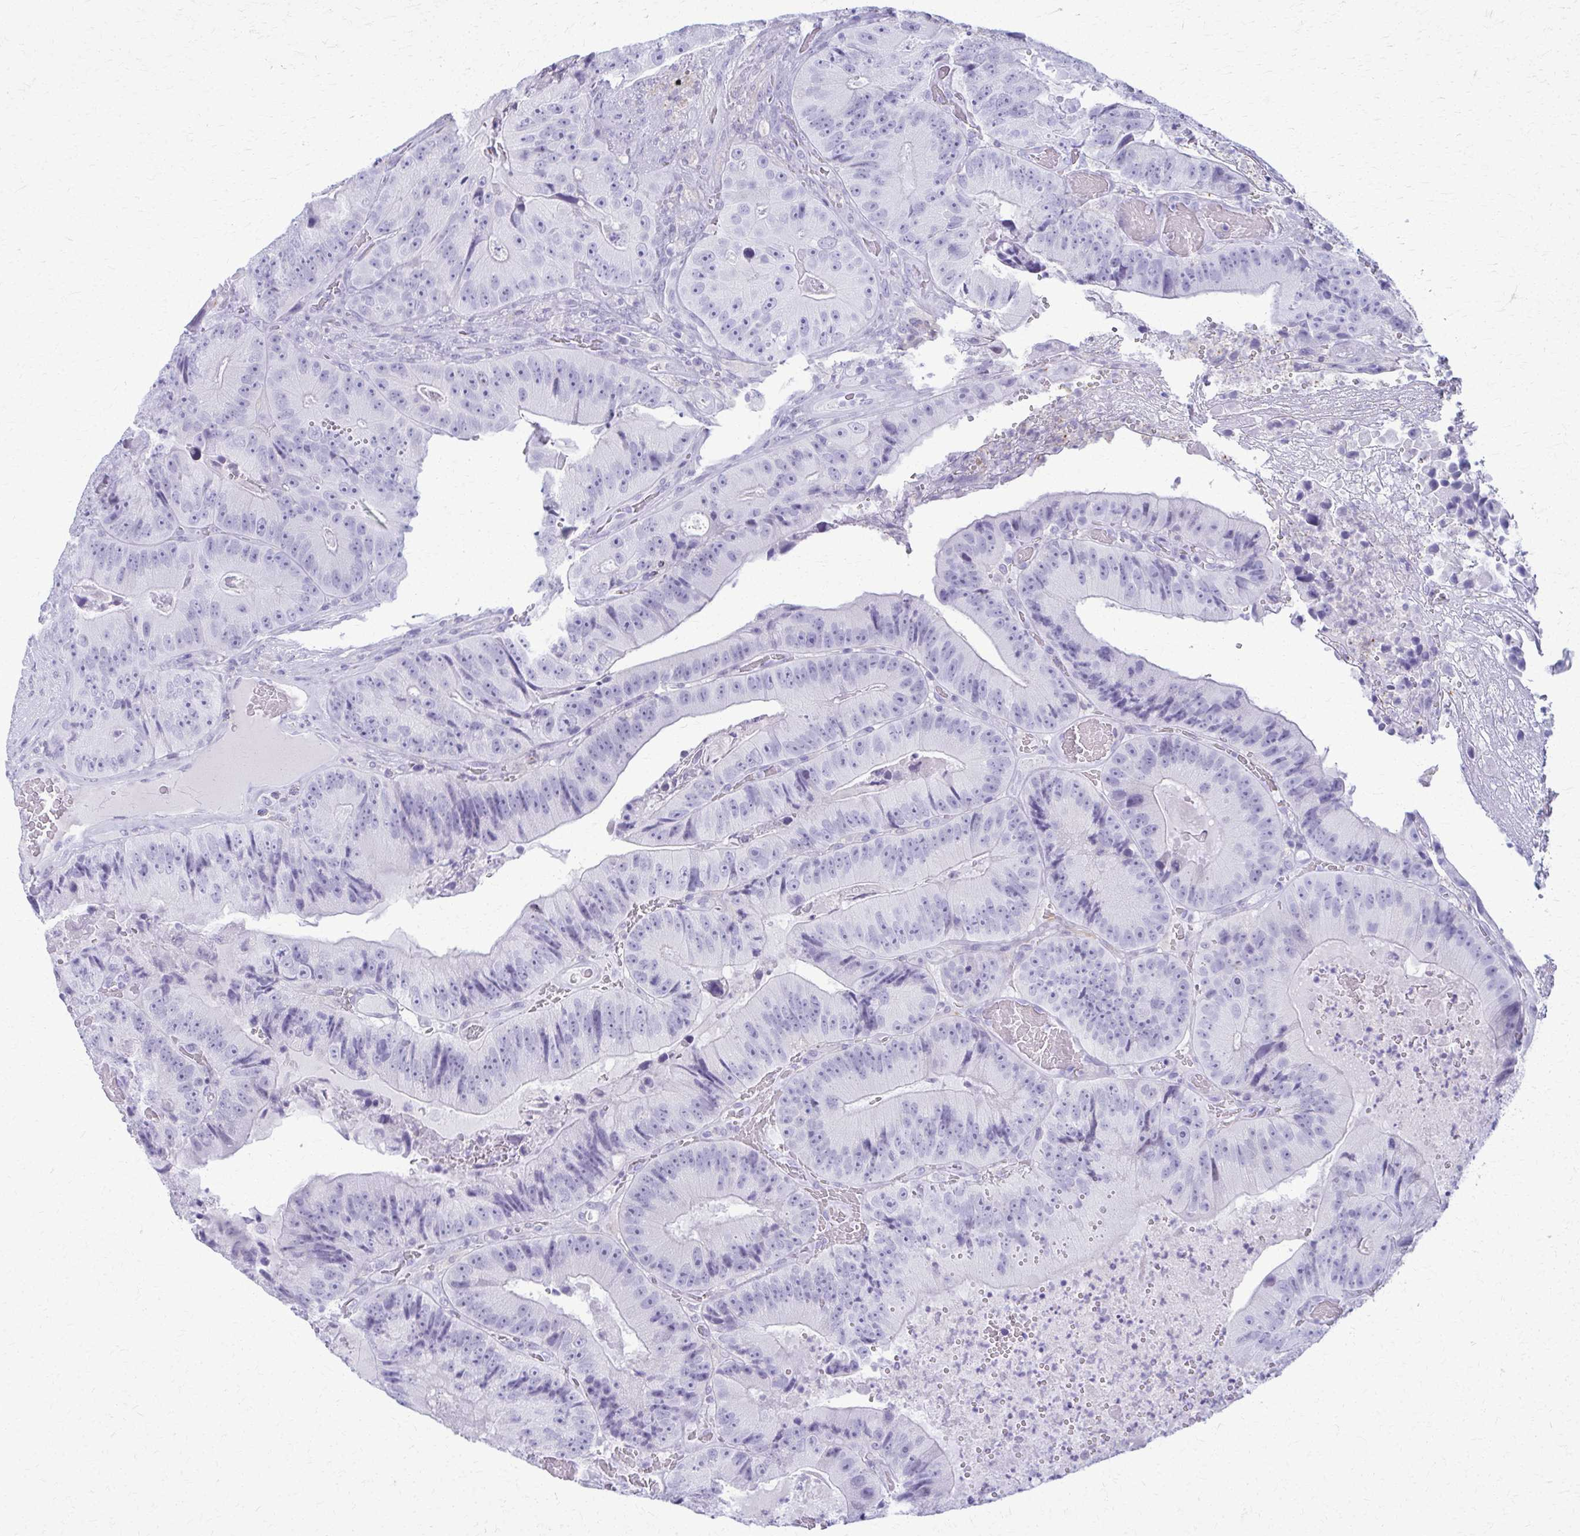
{"staining": {"intensity": "negative", "quantity": "none", "location": "none"}, "tissue": "colorectal cancer", "cell_type": "Tumor cells", "image_type": "cancer", "snomed": [{"axis": "morphology", "description": "Adenocarcinoma, NOS"}, {"axis": "topography", "description": "Colon"}], "caption": "DAB (3,3'-diaminobenzidine) immunohistochemical staining of human adenocarcinoma (colorectal) demonstrates no significant expression in tumor cells. The staining was performed using DAB to visualize the protein expression in brown, while the nuclei were stained in blue with hematoxylin (Magnification: 20x).", "gene": "ACSM2B", "patient": {"sex": "female", "age": 86}}